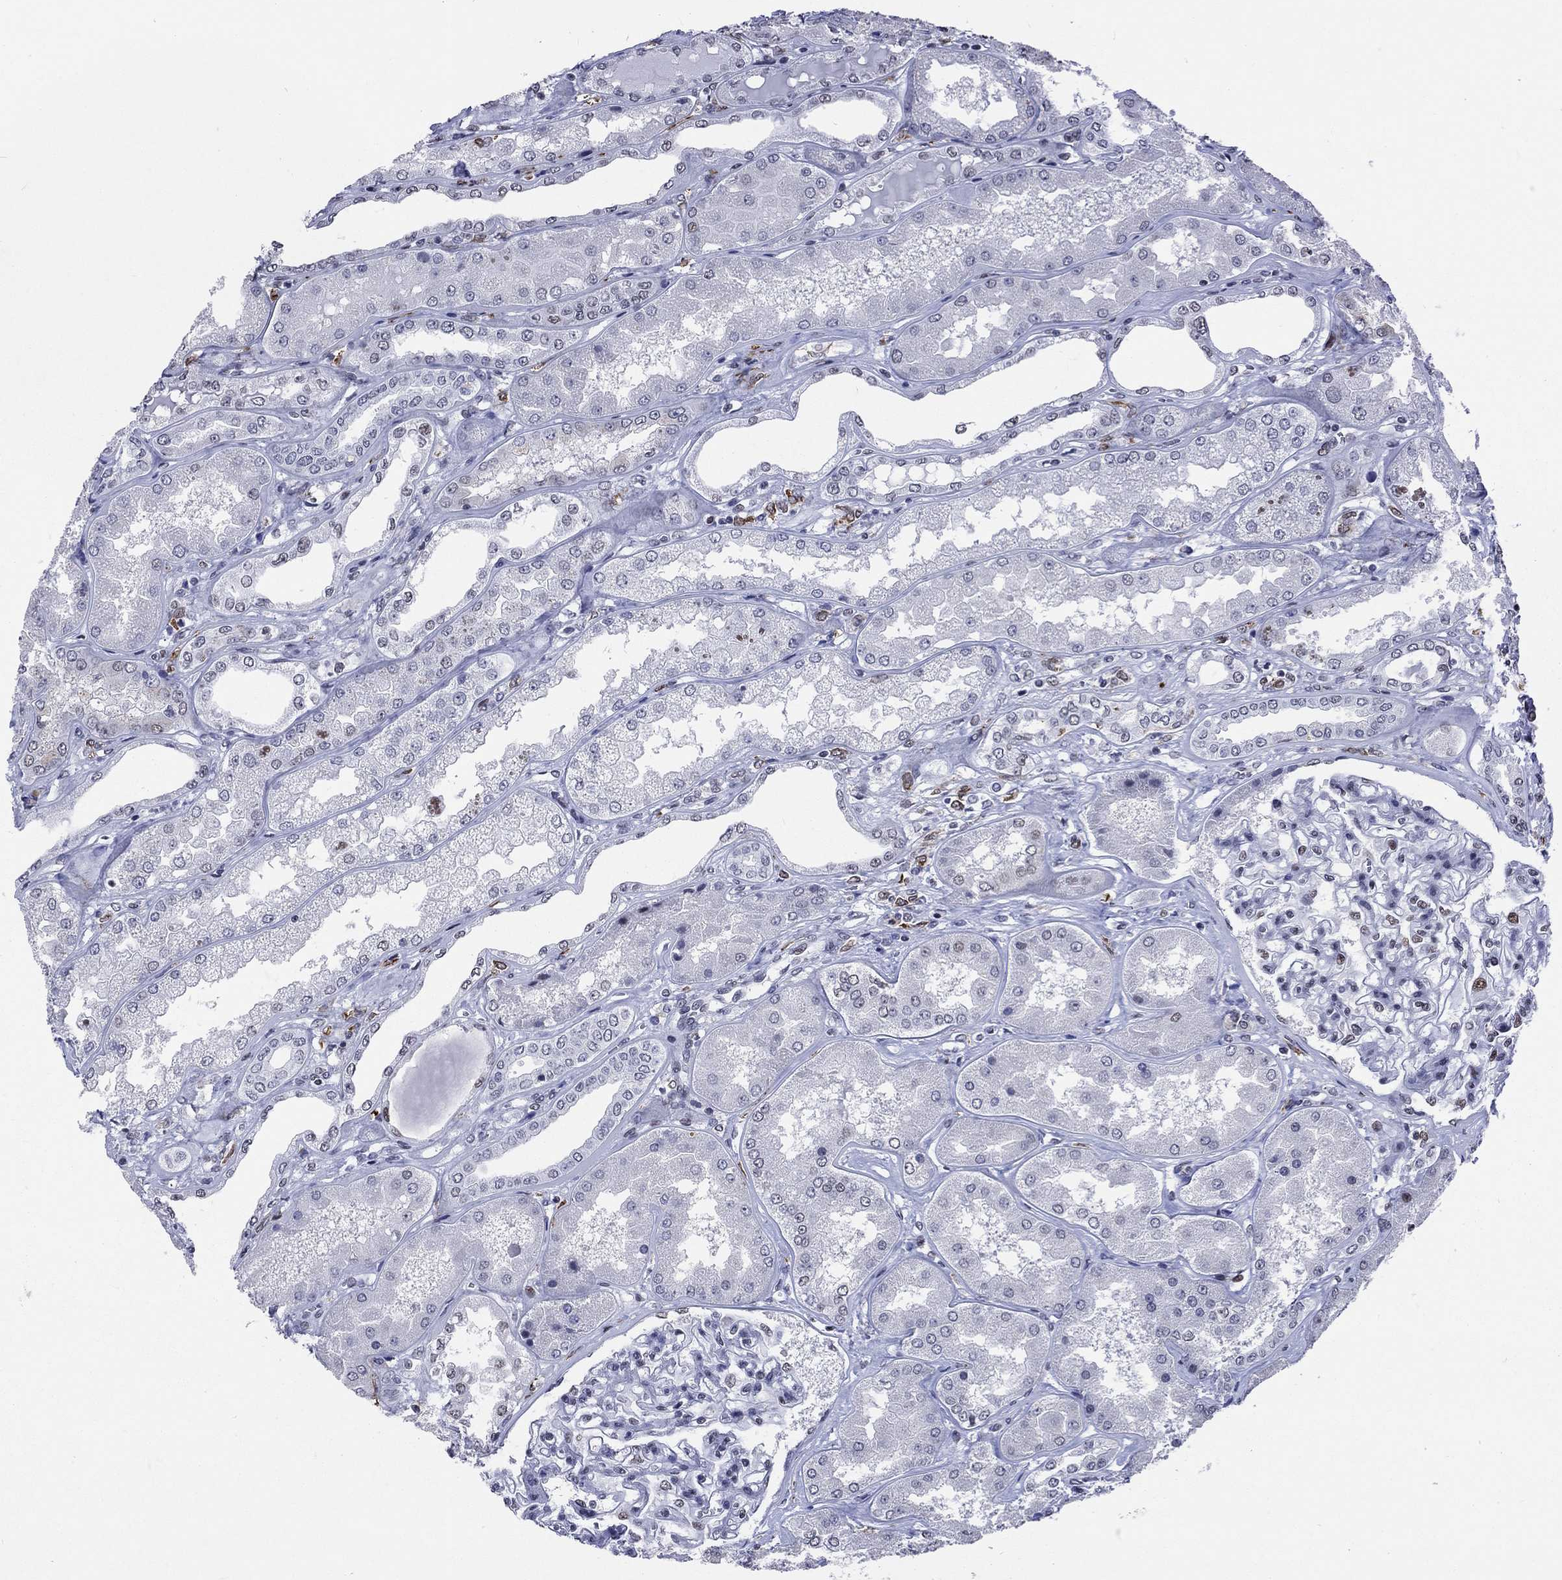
{"staining": {"intensity": "moderate", "quantity": "<25%", "location": "nuclear"}, "tissue": "kidney", "cell_type": "Cells in glomeruli", "image_type": "normal", "snomed": [{"axis": "morphology", "description": "Normal tissue, NOS"}, {"axis": "topography", "description": "Kidney"}], "caption": "Immunohistochemistry (DAB) staining of normal kidney displays moderate nuclear protein positivity in about <25% of cells in glomeruli.", "gene": "HCFC1", "patient": {"sex": "female", "age": 56}}